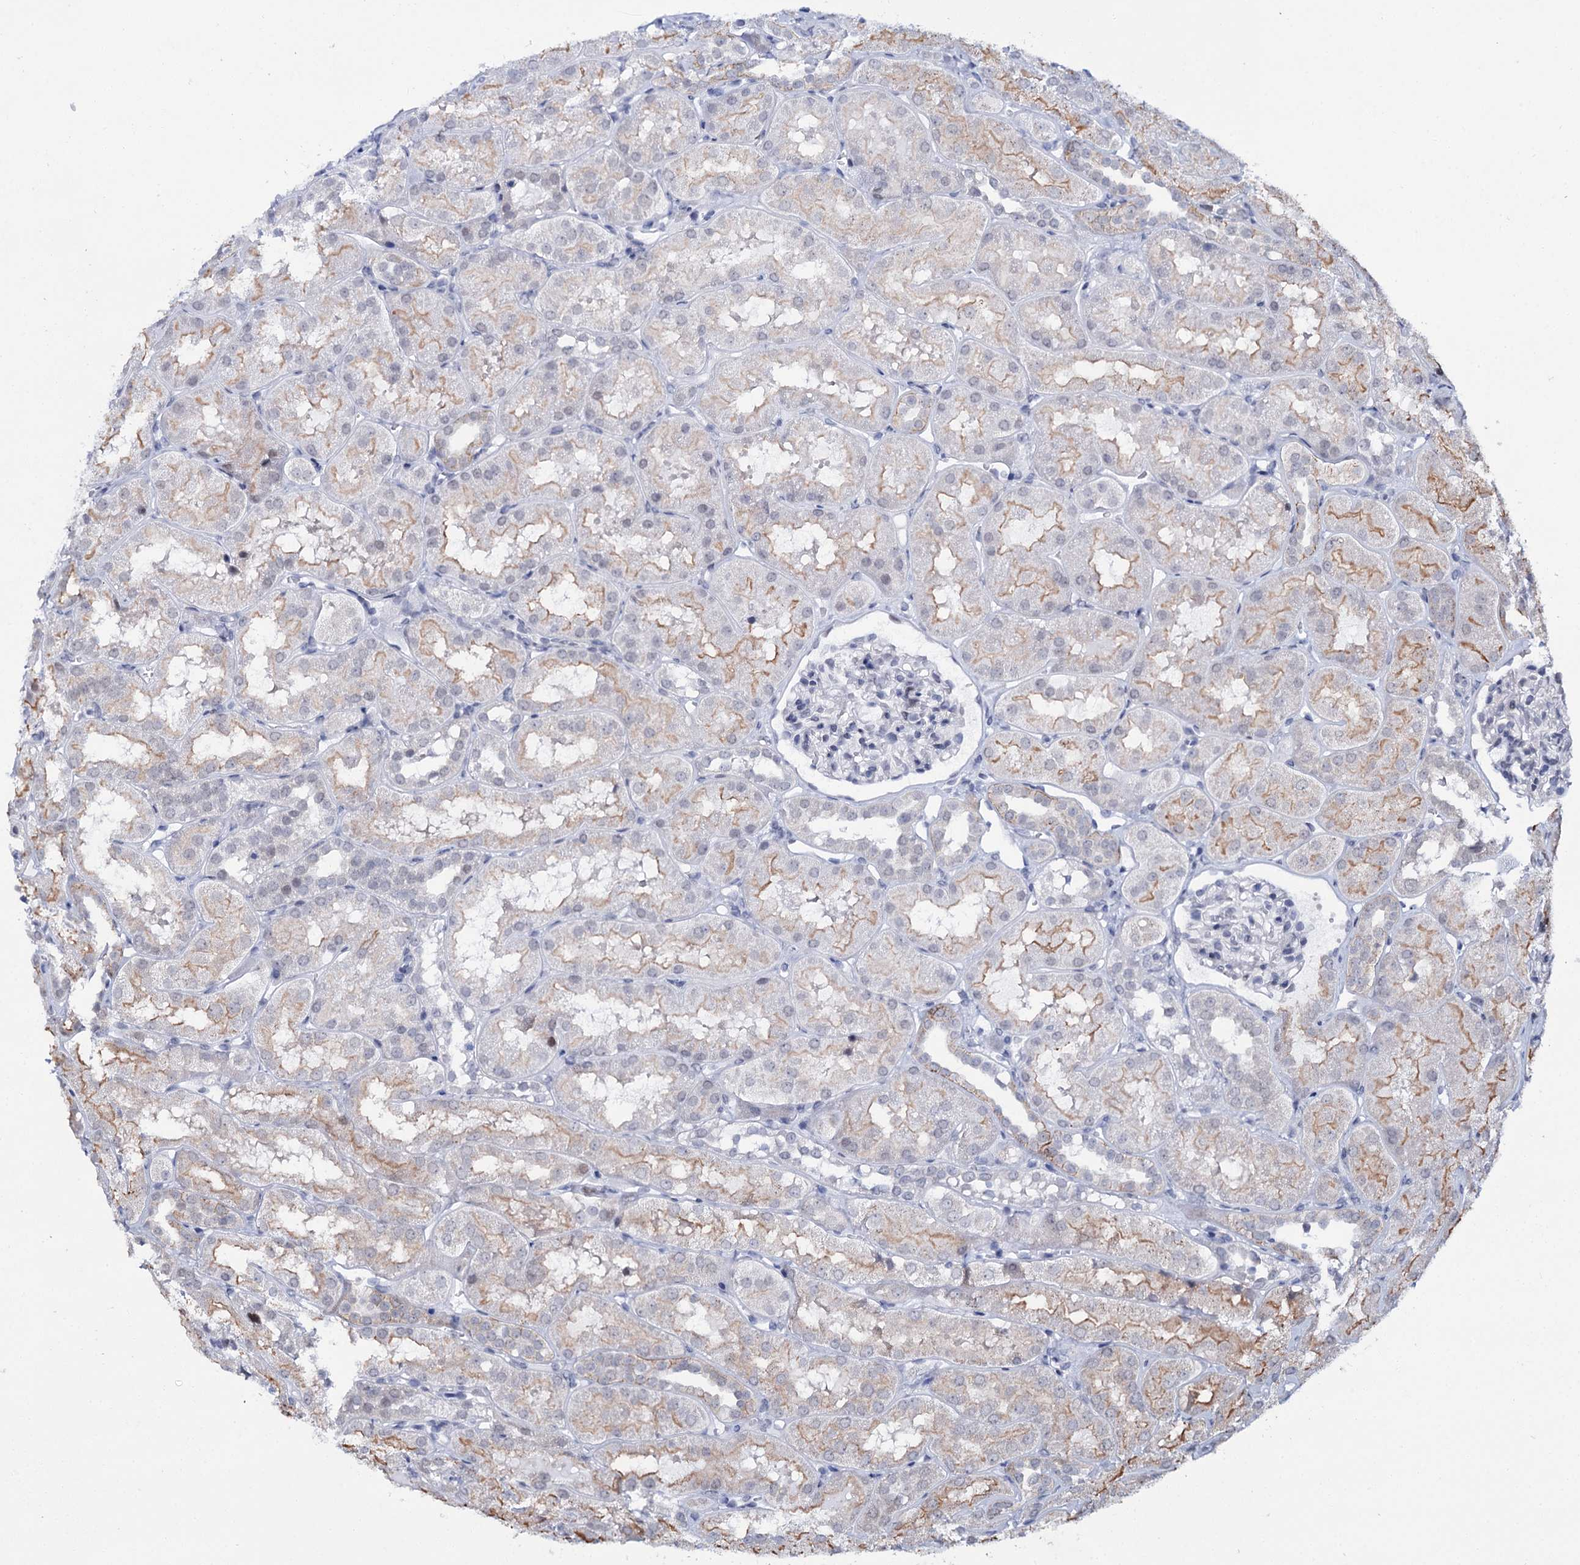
{"staining": {"intensity": "negative", "quantity": "none", "location": "none"}, "tissue": "kidney", "cell_type": "Cells in glomeruli", "image_type": "normal", "snomed": [{"axis": "morphology", "description": "Normal tissue, NOS"}, {"axis": "topography", "description": "Kidney"}, {"axis": "topography", "description": "Urinary bladder"}], "caption": "Immunohistochemical staining of benign kidney shows no significant positivity in cells in glomeruli.", "gene": "SPATS2", "patient": {"sex": "male", "age": 16}}